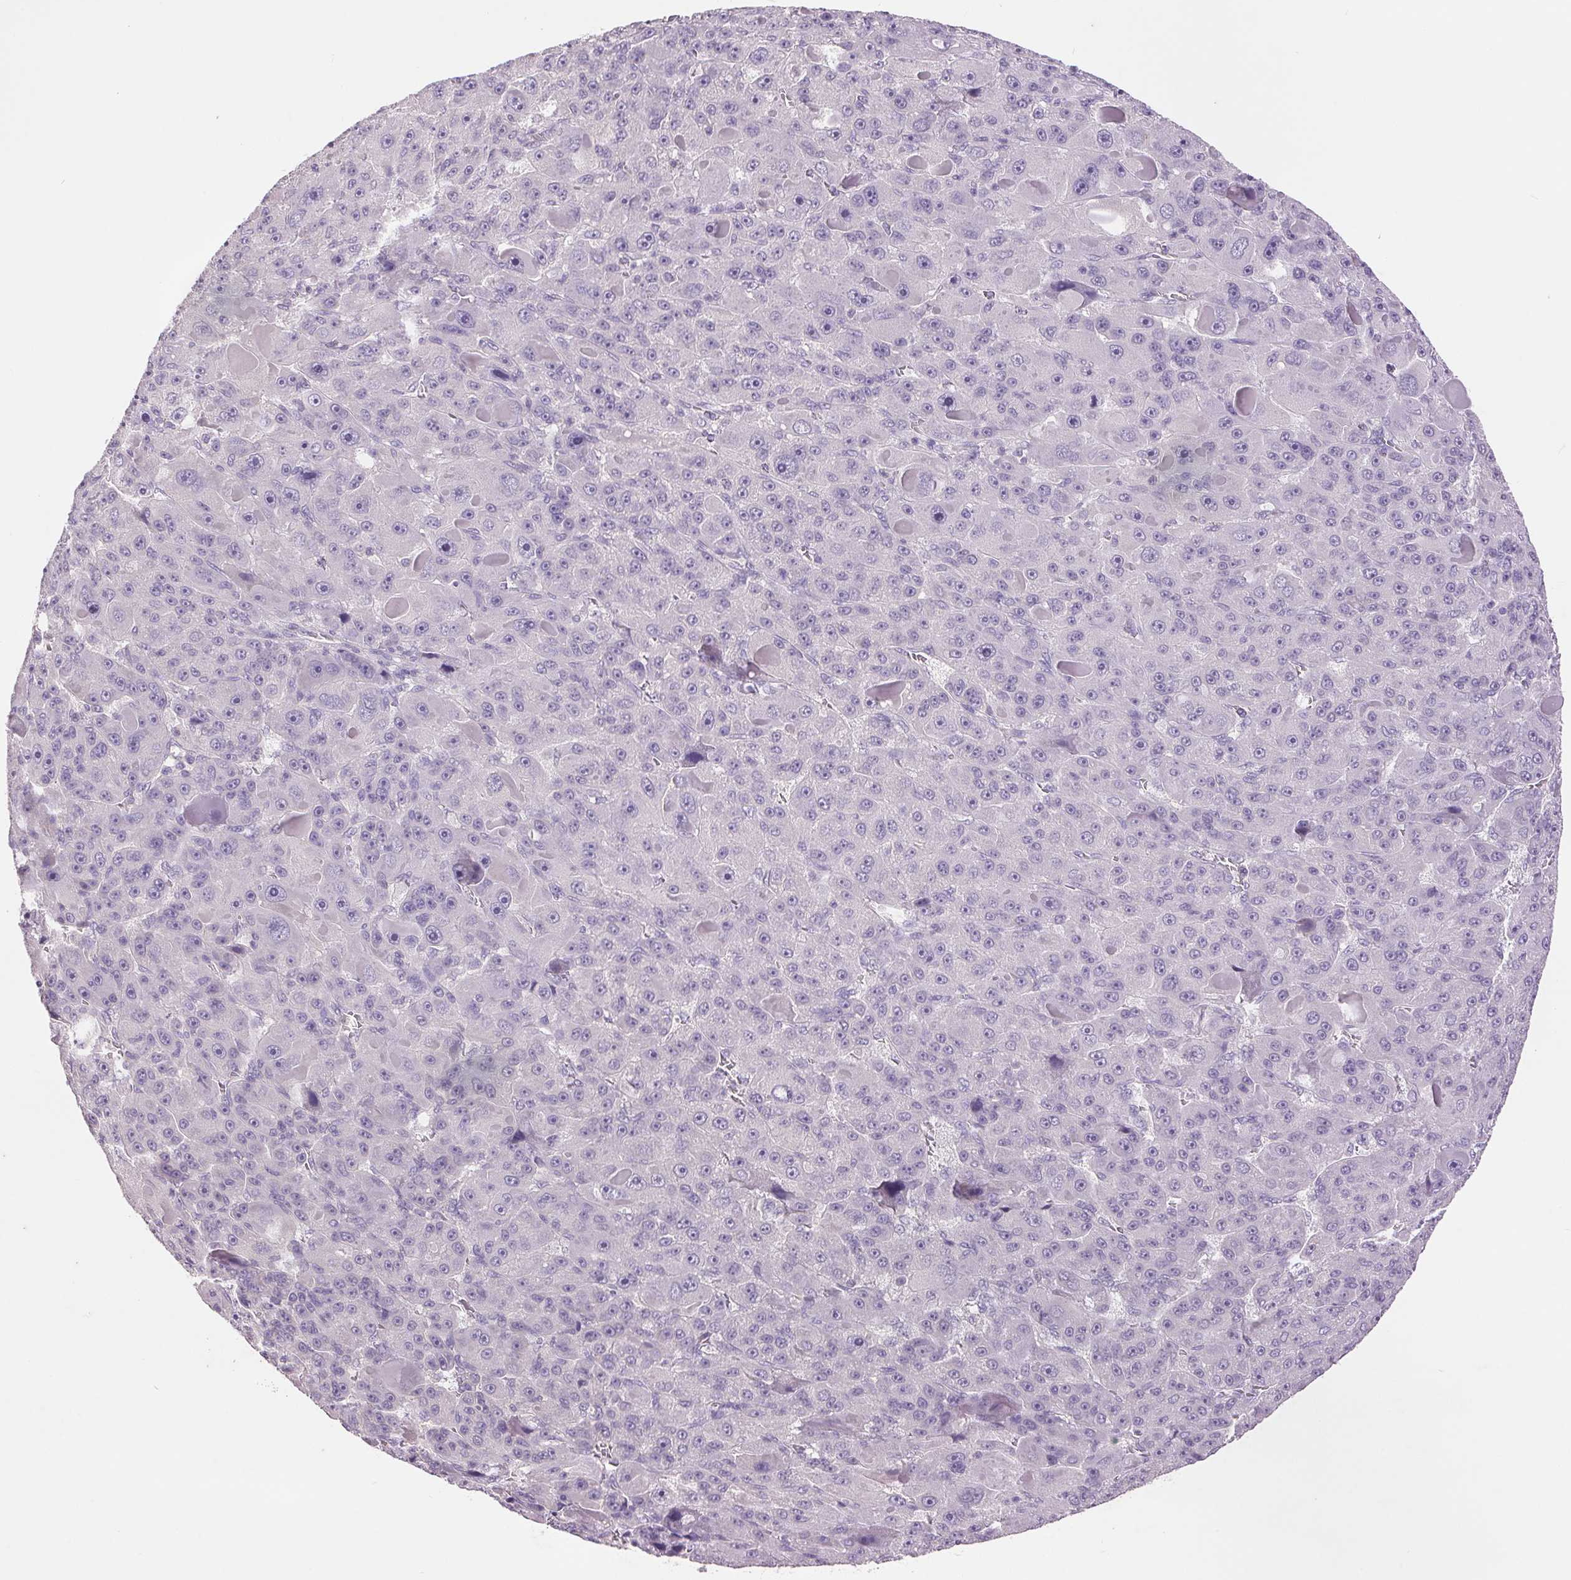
{"staining": {"intensity": "negative", "quantity": "none", "location": "none"}, "tissue": "liver cancer", "cell_type": "Tumor cells", "image_type": "cancer", "snomed": [{"axis": "morphology", "description": "Carcinoma, Hepatocellular, NOS"}, {"axis": "topography", "description": "Liver"}], "caption": "There is no significant expression in tumor cells of liver cancer (hepatocellular carcinoma).", "gene": "FXYD4", "patient": {"sex": "male", "age": 76}}